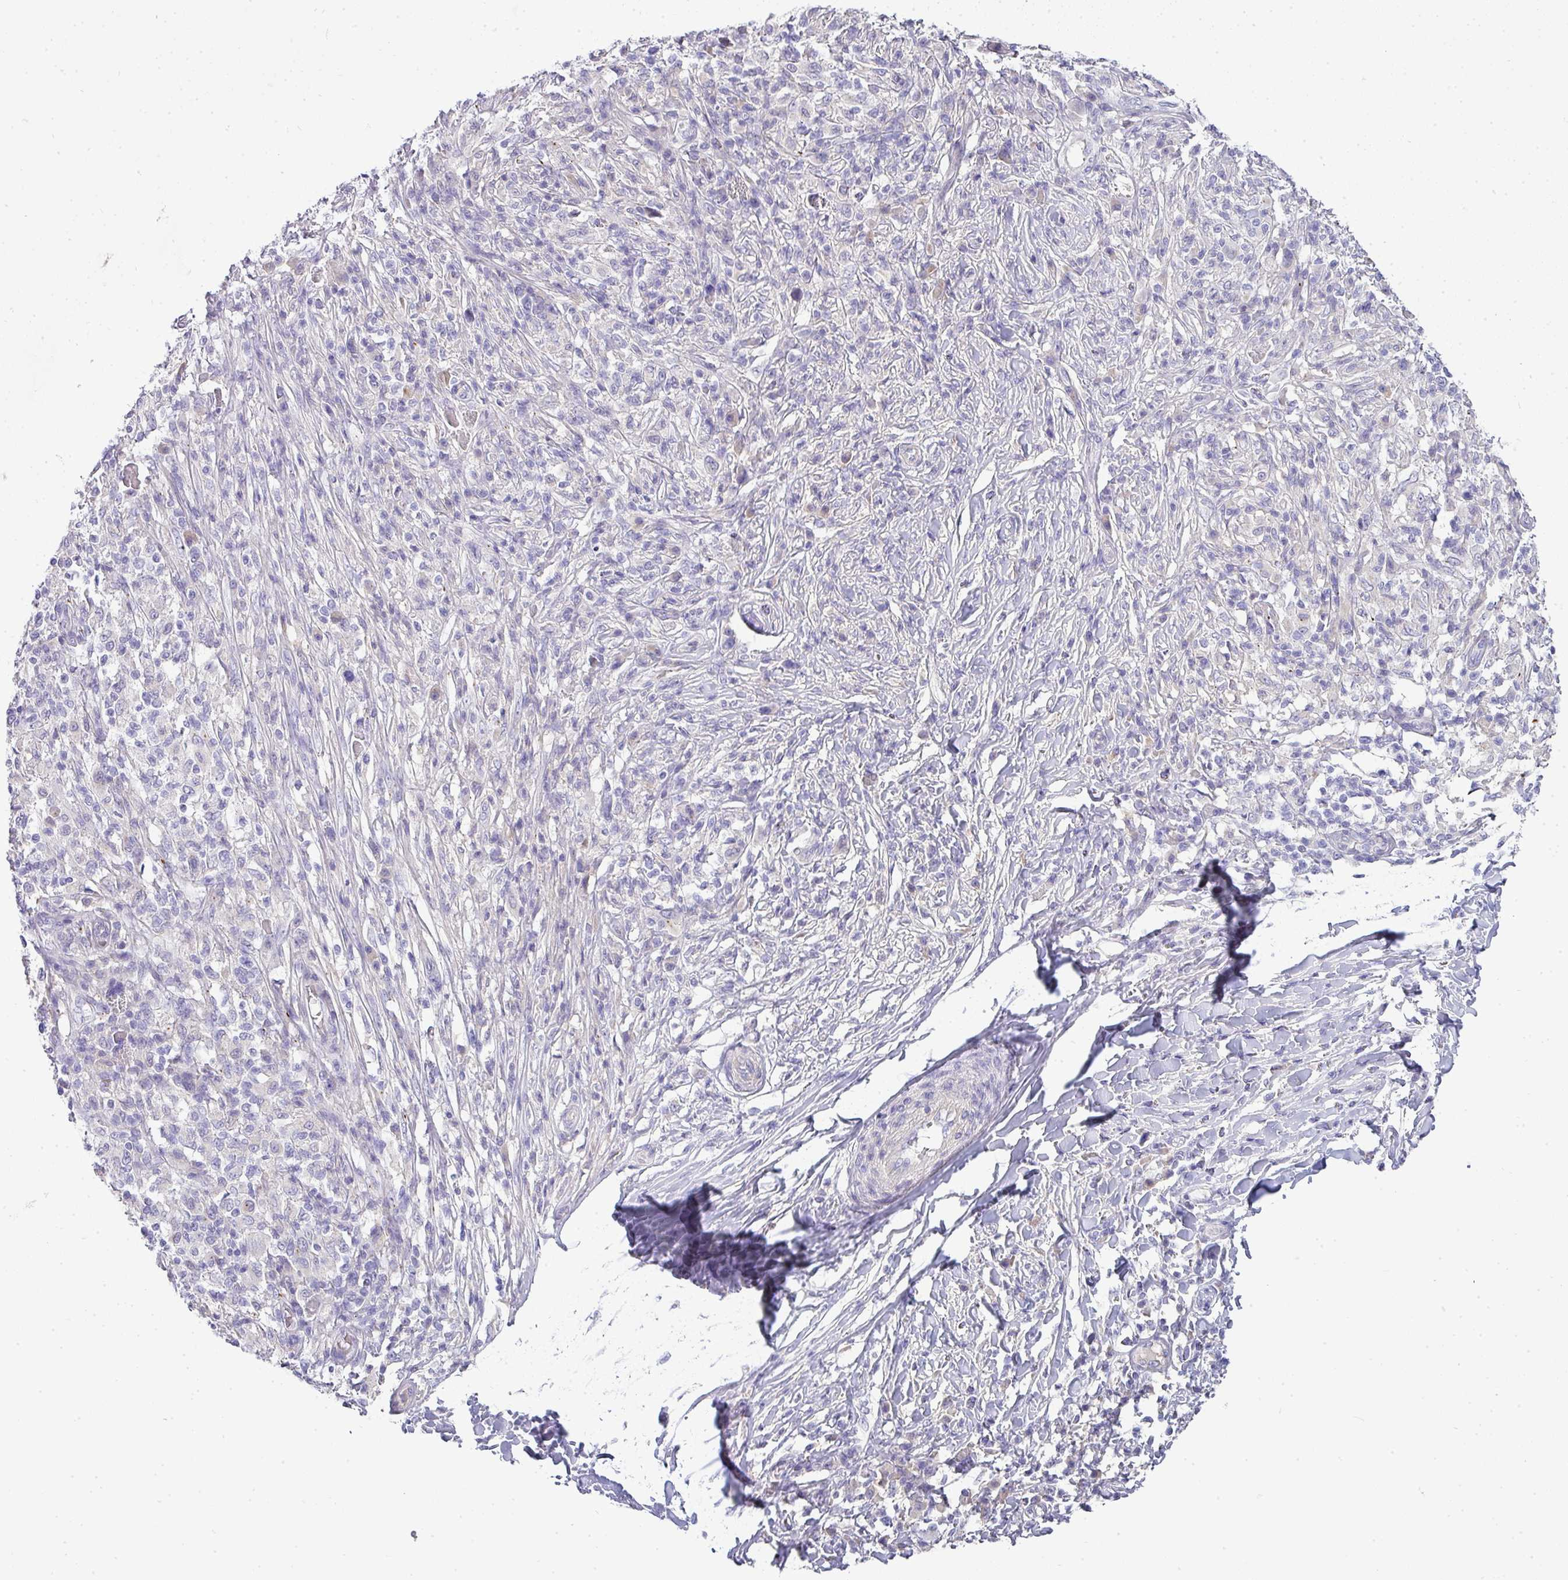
{"staining": {"intensity": "negative", "quantity": "none", "location": "none"}, "tissue": "melanoma", "cell_type": "Tumor cells", "image_type": "cancer", "snomed": [{"axis": "morphology", "description": "Malignant melanoma, NOS"}, {"axis": "topography", "description": "Skin"}], "caption": "High magnification brightfield microscopy of melanoma stained with DAB (brown) and counterstained with hematoxylin (blue): tumor cells show no significant positivity.", "gene": "ASXL3", "patient": {"sex": "male", "age": 66}}